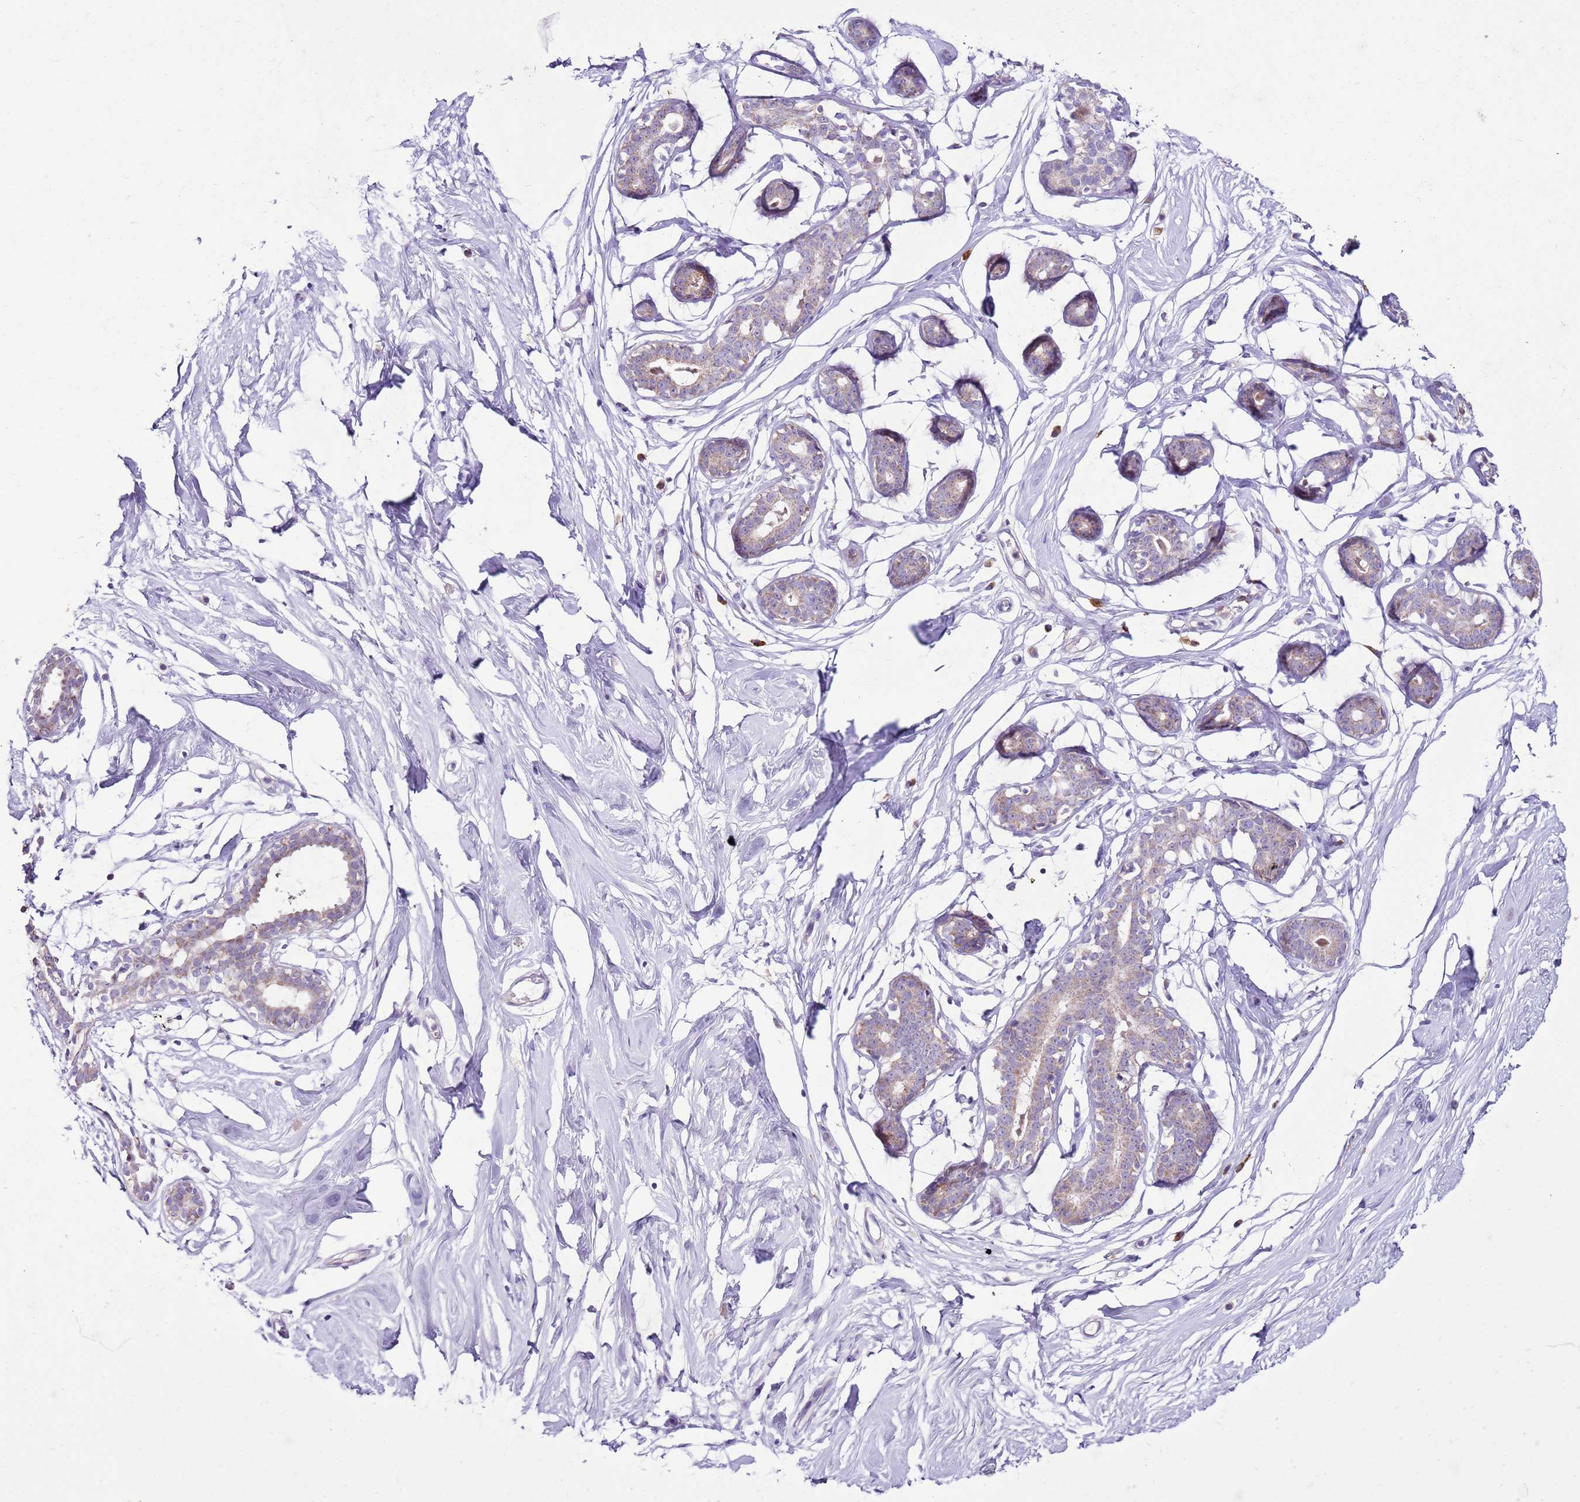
{"staining": {"intensity": "negative", "quantity": "none", "location": "none"}, "tissue": "breast", "cell_type": "Adipocytes", "image_type": "normal", "snomed": [{"axis": "morphology", "description": "Normal tissue, NOS"}, {"axis": "morphology", "description": "Adenoma, NOS"}, {"axis": "topography", "description": "Breast"}], "caption": "Immunohistochemistry of normal breast reveals no expression in adipocytes. The staining was performed using DAB (3,3'-diaminobenzidine) to visualize the protein expression in brown, while the nuclei were stained in blue with hematoxylin (Magnification: 20x).", "gene": "MRPL36", "patient": {"sex": "female", "age": 23}}